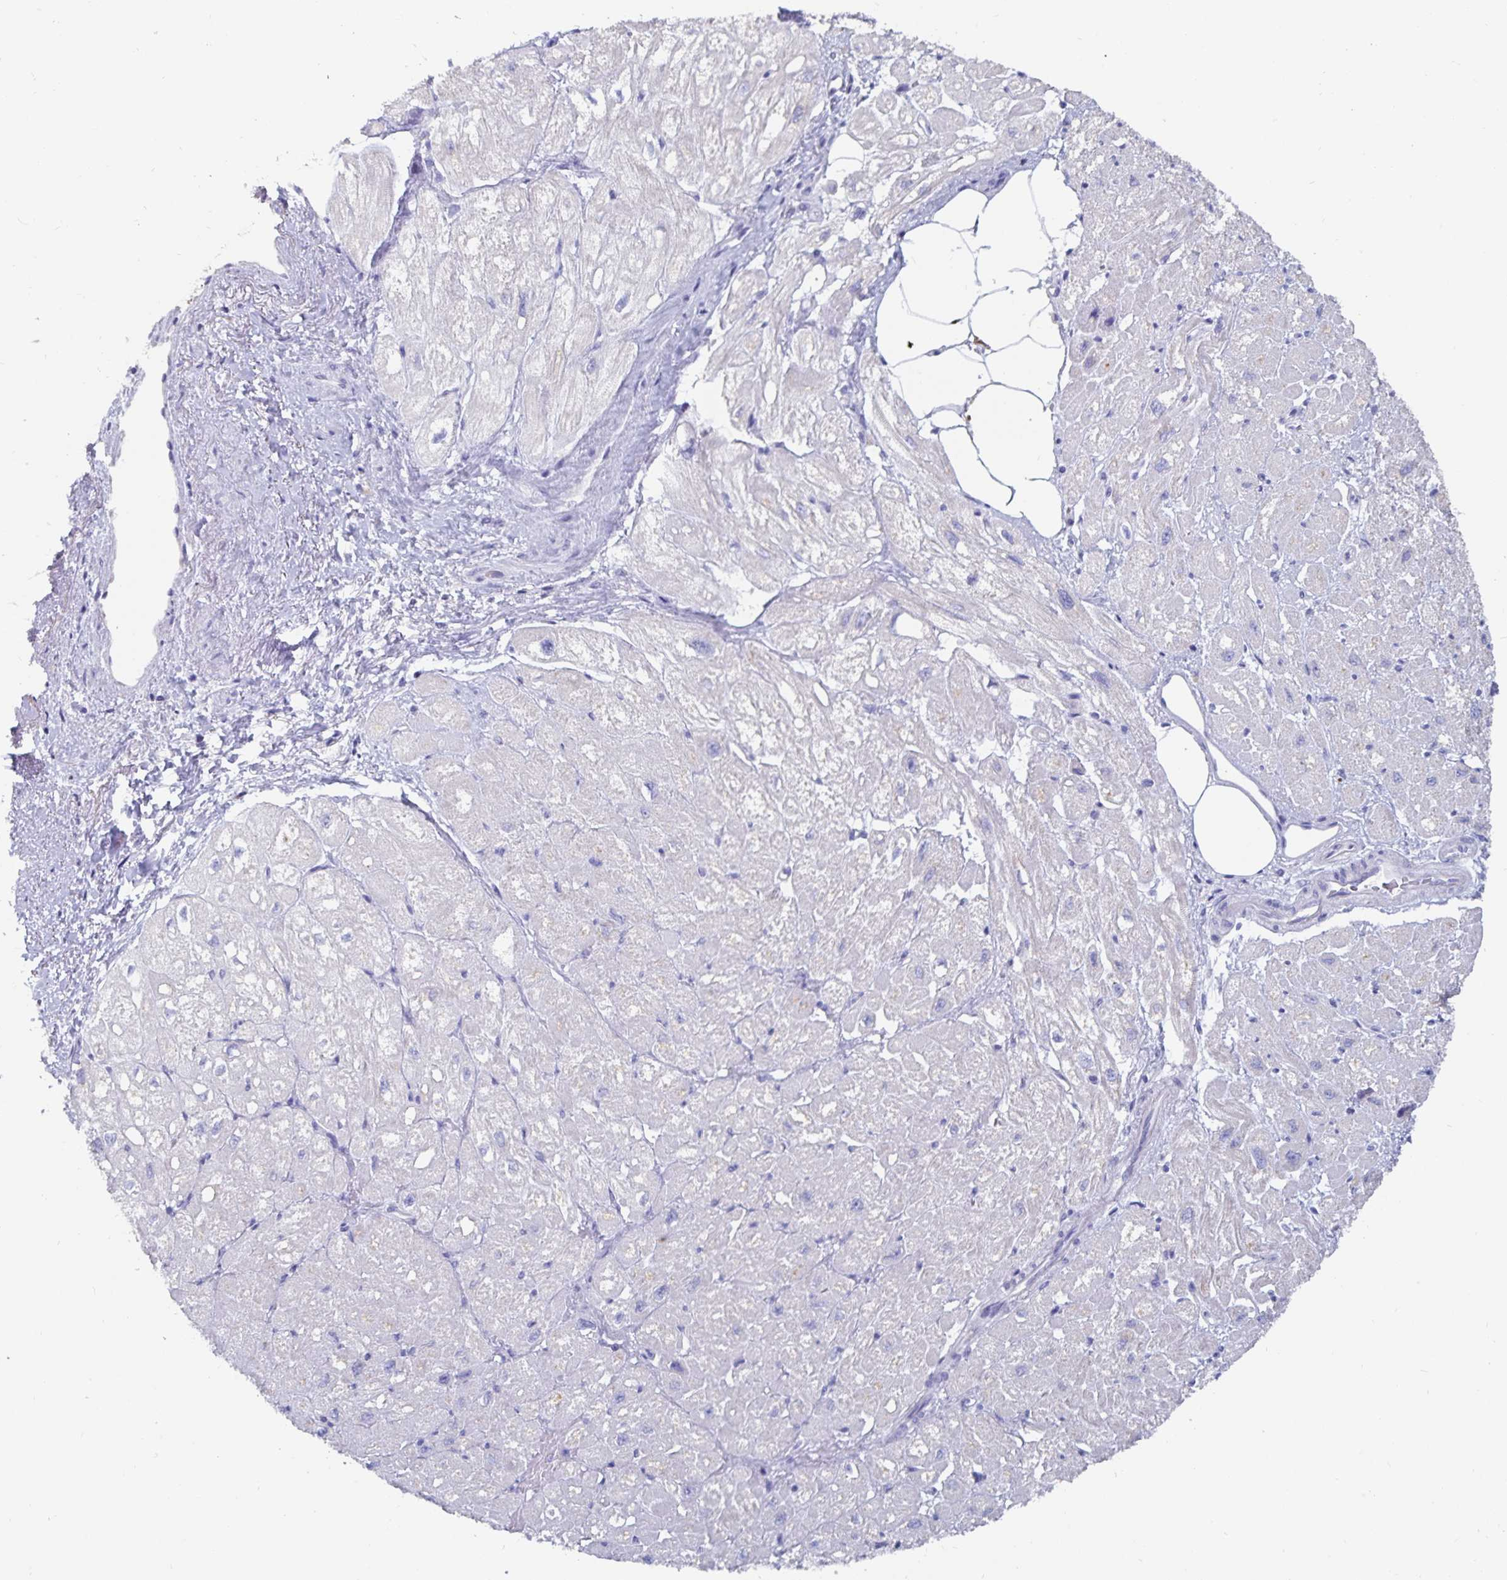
{"staining": {"intensity": "weak", "quantity": "<25%", "location": "cytoplasmic/membranous"}, "tissue": "heart muscle", "cell_type": "Cardiomyocytes", "image_type": "normal", "snomed": [{"axis": "morphology", "description": "Normal tissue, NOS"}, {"axis": "topography", "description": "Heart"}], "caption": "Immunohistochemical staining of benign human heart muscle exhibits no significant staining in cardiomyocytes.", "gene": "CFAP69", "patient": {"sex": "female", "age": 62}}